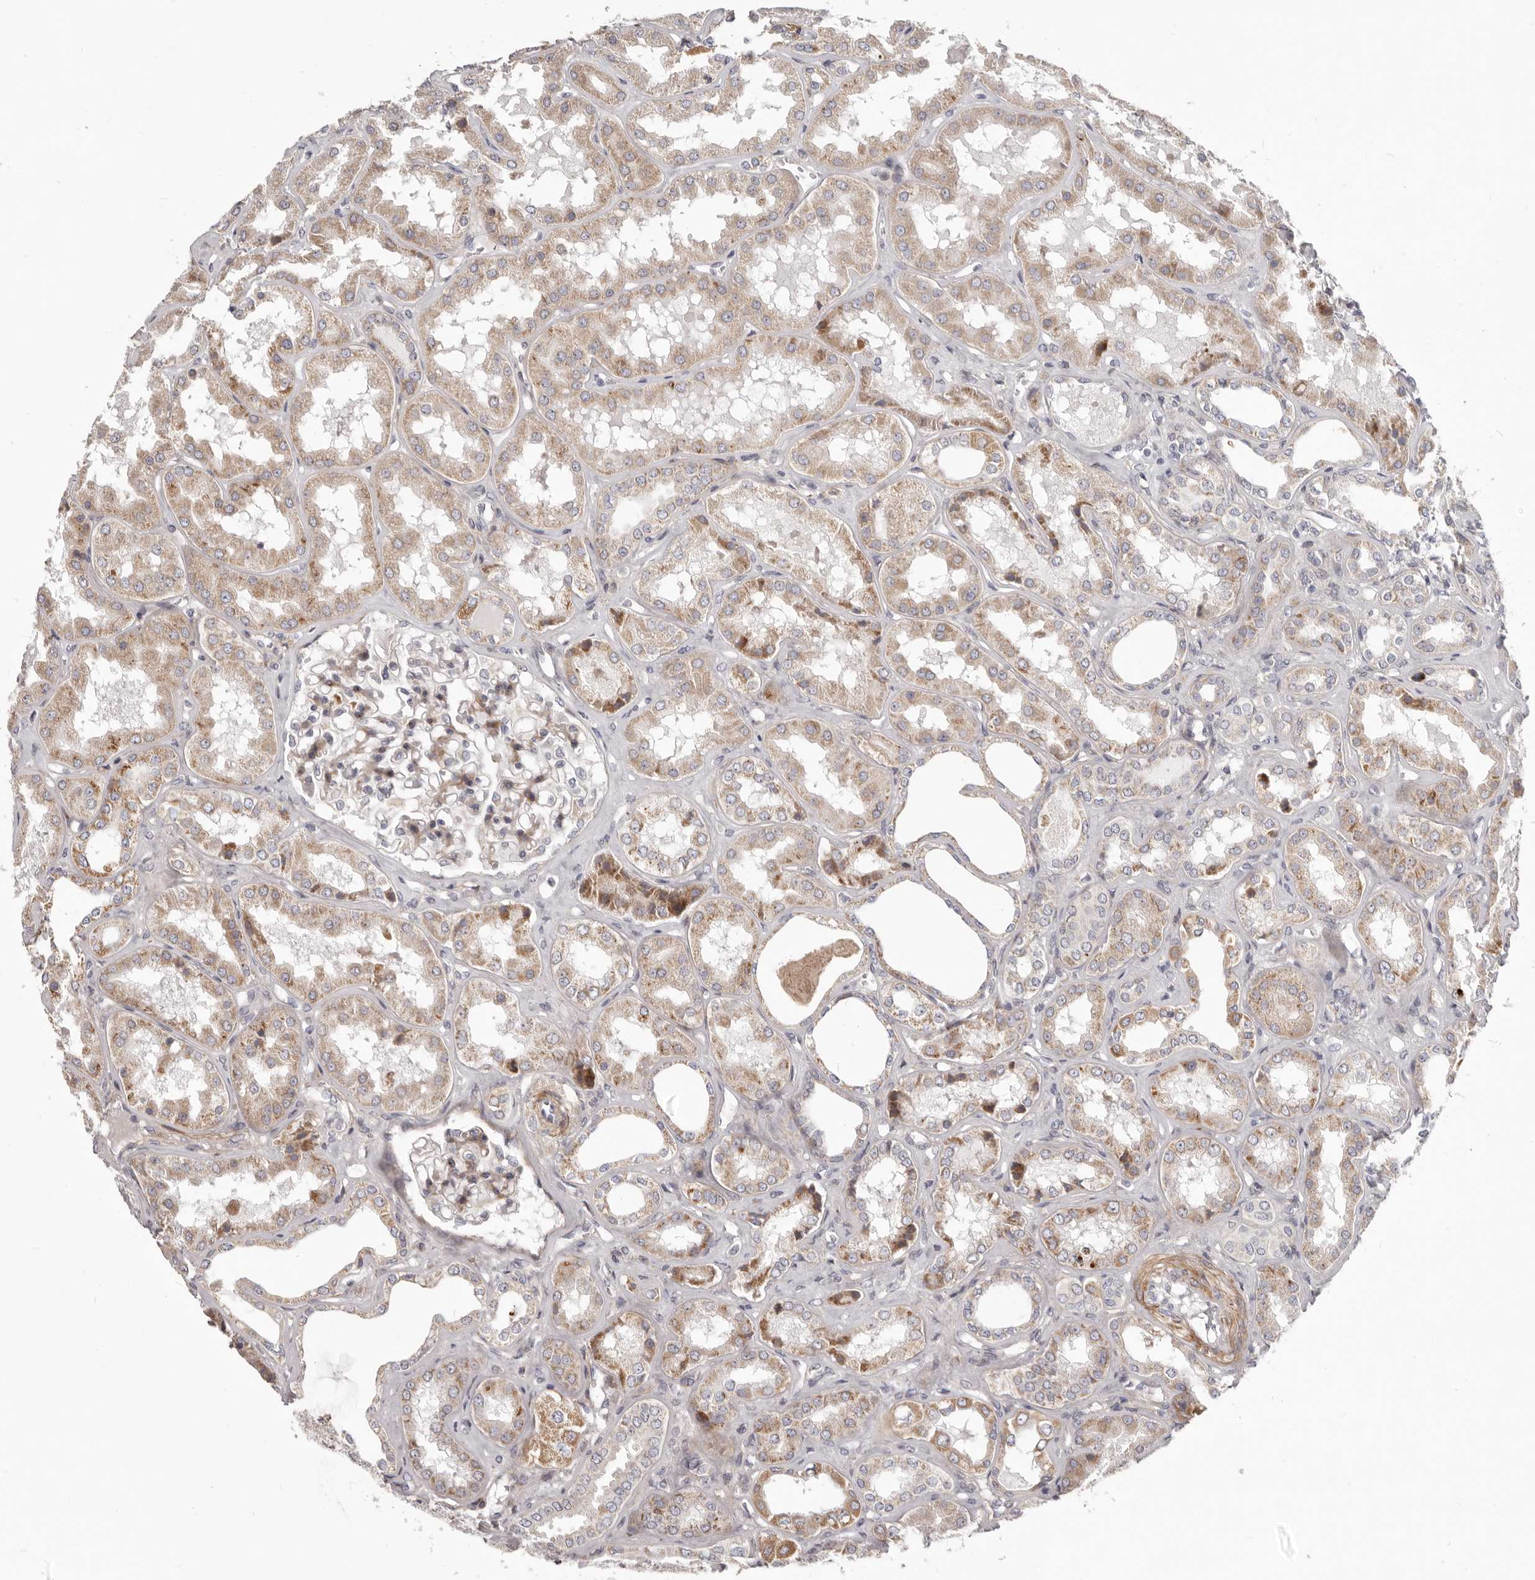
{"staining": {"intensity": "moderate", "quantity": "<25%", "location": "cytoplasmic/membranous"}, "tissue": "kidney", "cell_type": "Cells in glomeruli", "image_type": "normal", "snomed": [{"axis": "morphology", "description": "Normal tissue, NOS"}, {"axis": "topography", "description": "Kidney"}], "caption": "Immunohistochemical staining of benign kidney displays <25% levels of moderate cytoplasmic/membranous protein staining in about <25% of cells in glomeruli.", "gene": "MRPS10", "patient": {"sex": "female", "age": 56}}